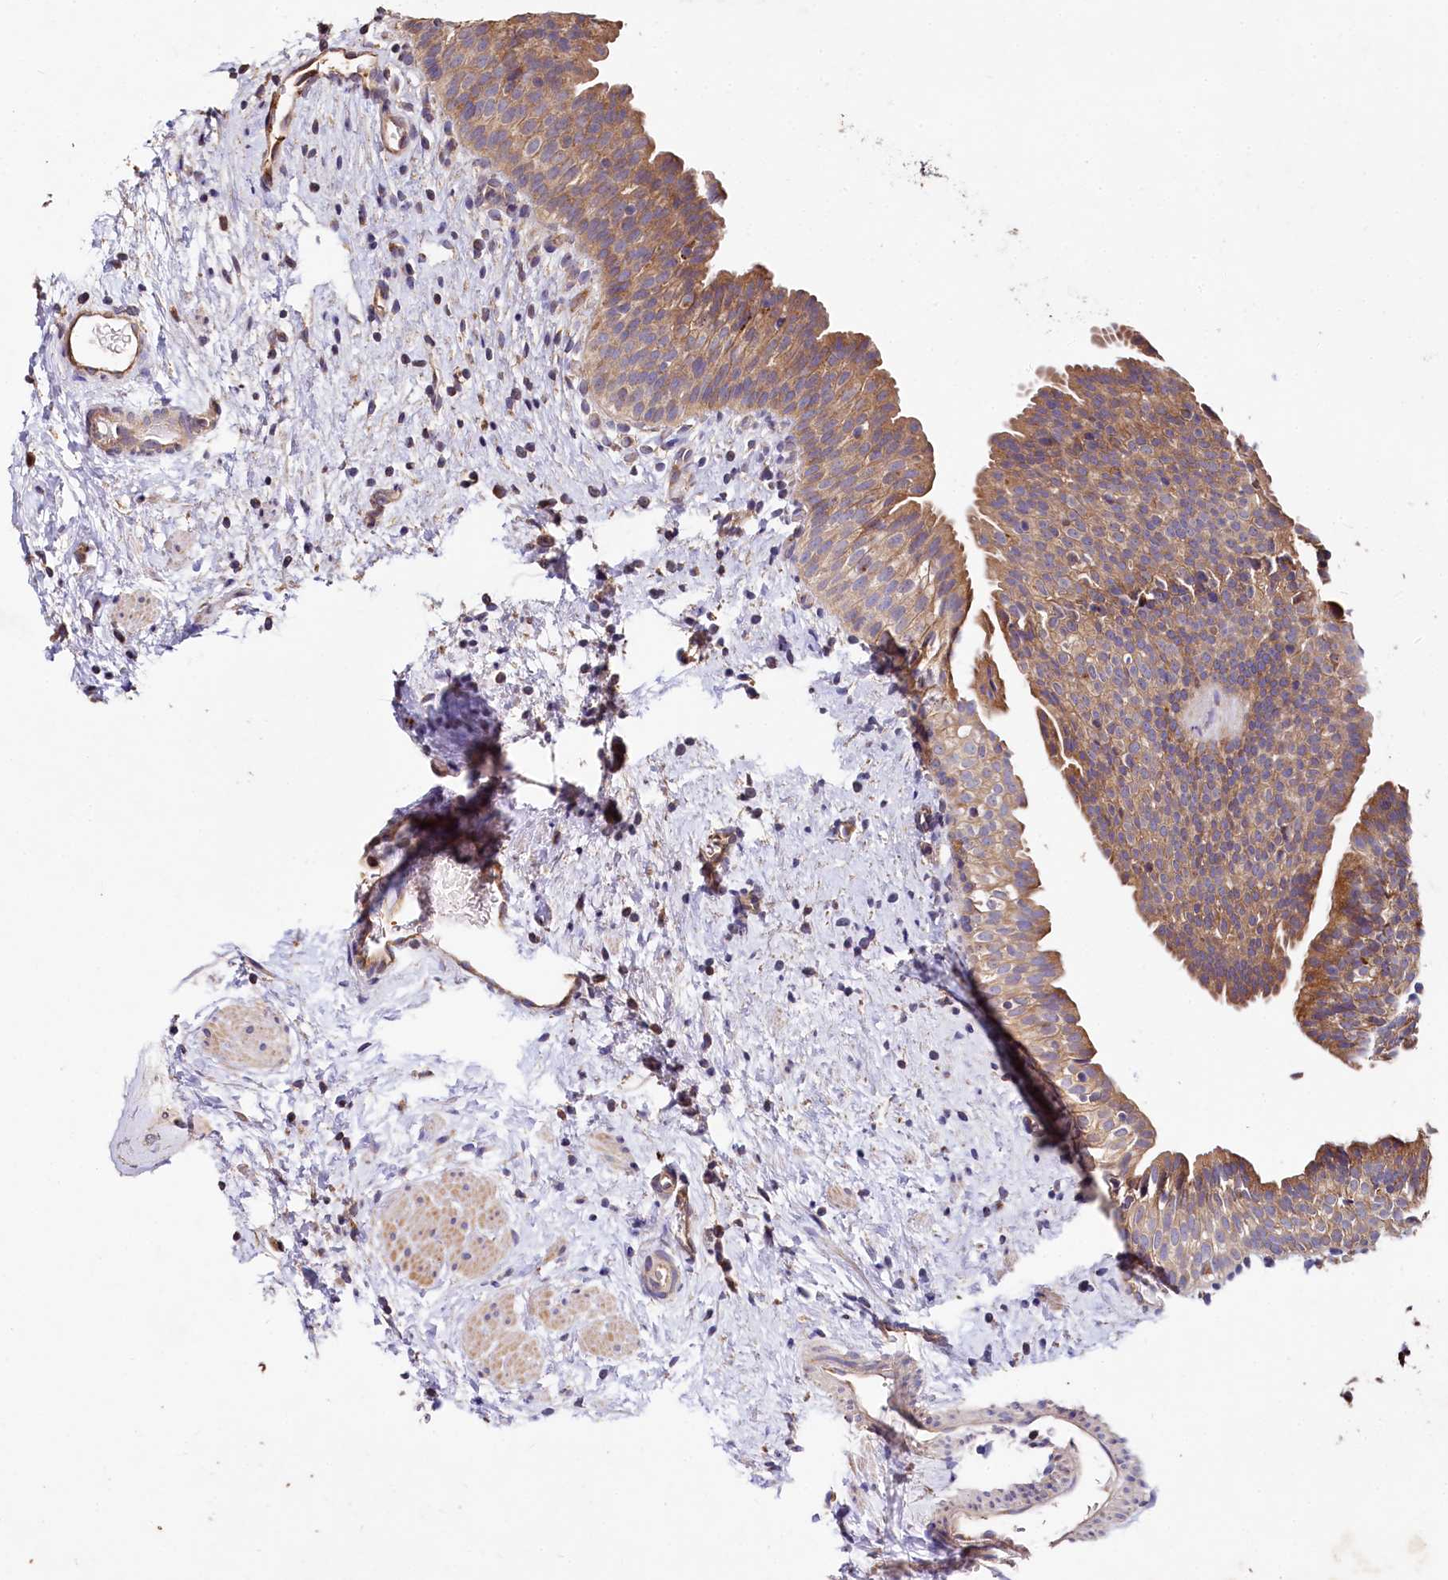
{"staining": {"intensity": "moderate", "quantity": ">75%", "location": "cytoplasmic/membranous"}, "tissue": "urinary bladder", "cell_type": "Urothelial cells", "image_type": "normal", "snomed": [{"axis": "morphology", "description": "Normal tissue, NOS"}, {"axis": "topography", "description": "Urinary bladder"}], "caption": "Moderate cytoplasmic/membranous expression for a protein is identified in approximately >75% of urothelial cells of benign urinary bladder using IHC.", "gene": "SPRYD3", "patient": {"sex": "male", "age": 1}}